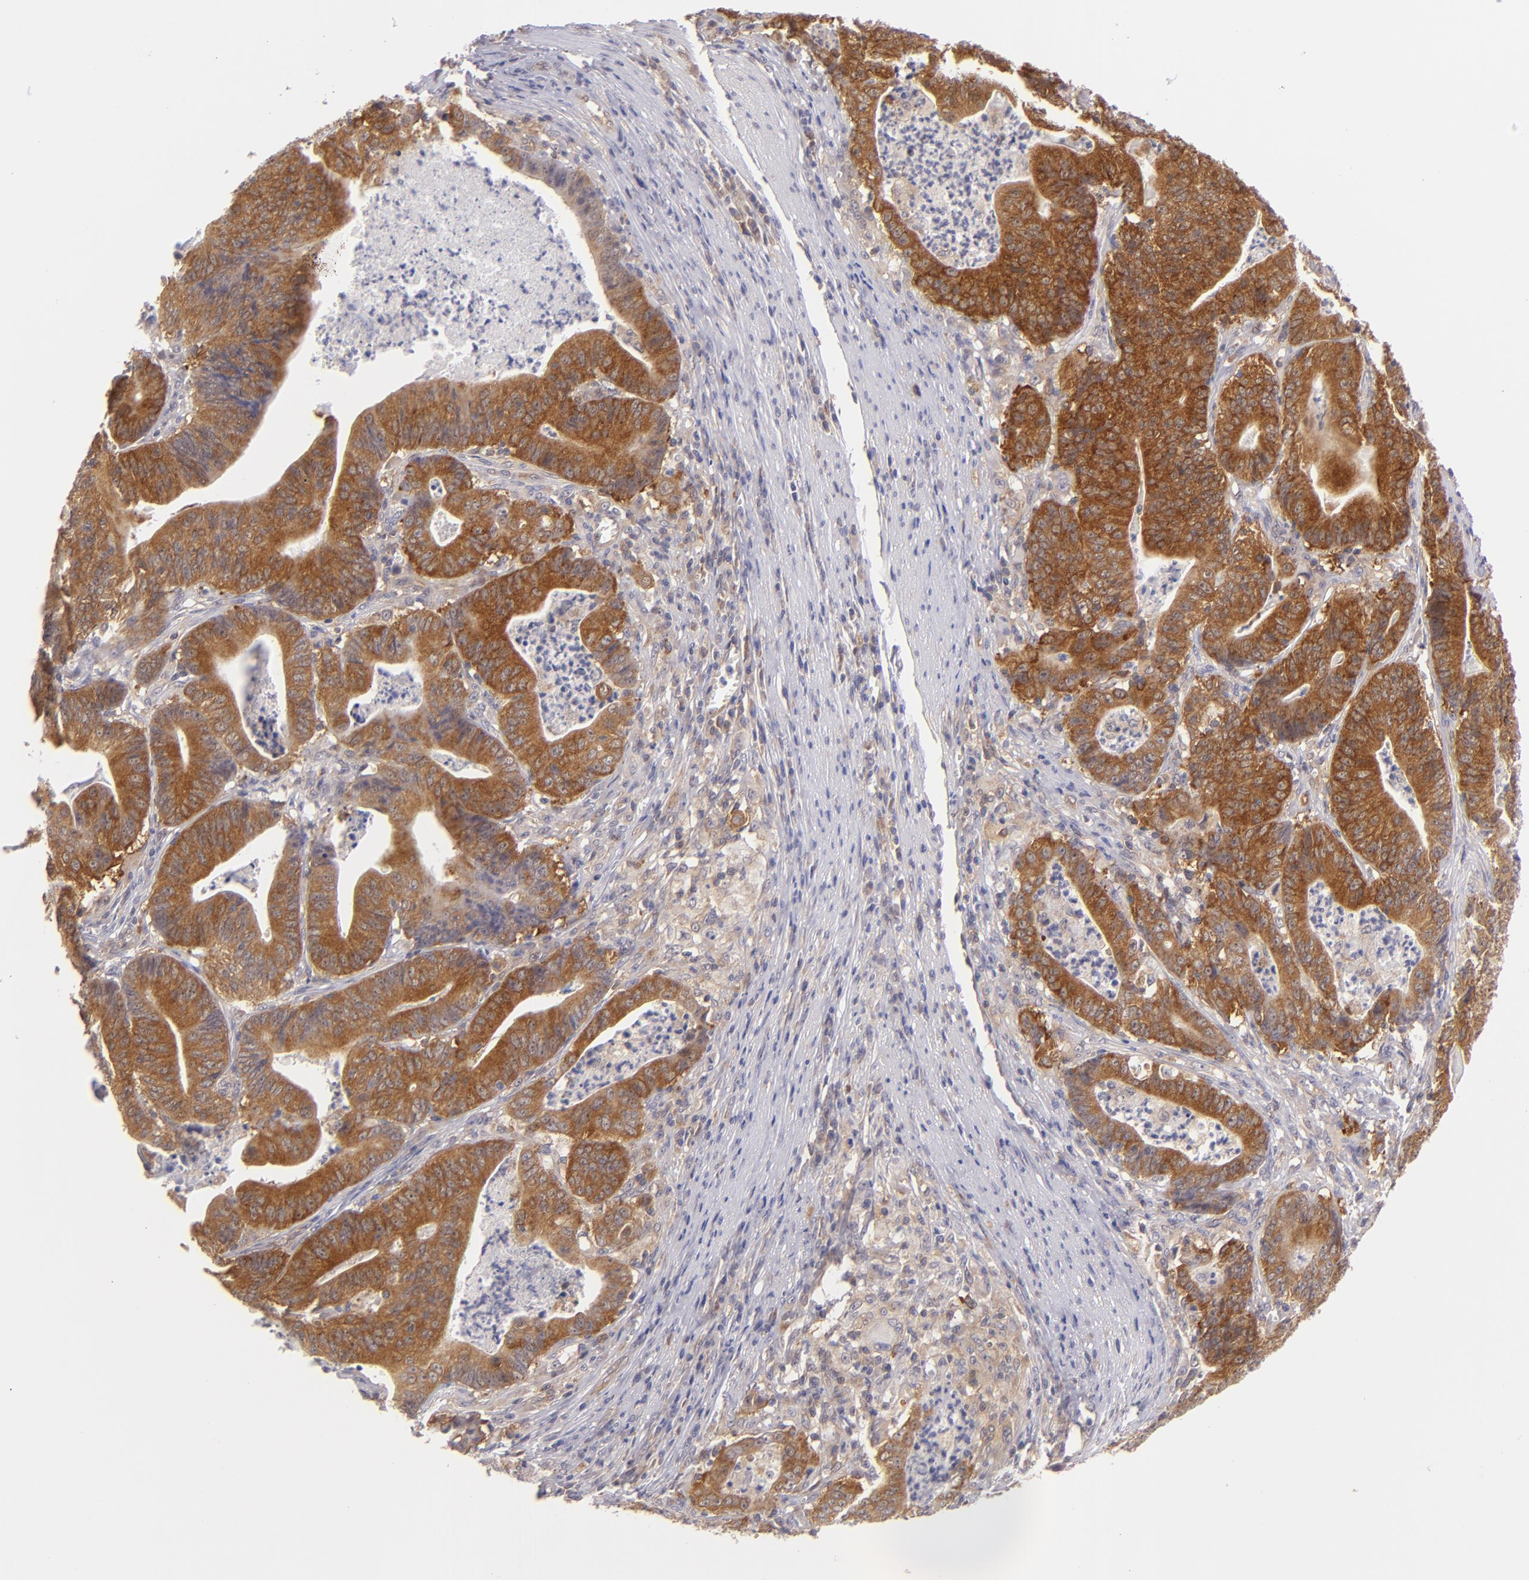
{"staining": {"intensity": "strong", "quantity": ">75%", "location": "cytoplasmic/membranous"}, "tissue": "stomach cancer", "cell_type": "Tumor cells", "image_type": "cancer", "snomed": [{"axis": "morphology", "description": "Adenocarcinoma, NOS"}, {"axis": "topography", "description": "Stomach, lower"}], "caption": "Adenocarcinoma (stomach) stained with a brown dye exhibits strong cytoplasmic/membranous positive expression in about >75% of tumor cells.", "gene": "PTPN13", "patient": {"sex": "female", "age": 86}}